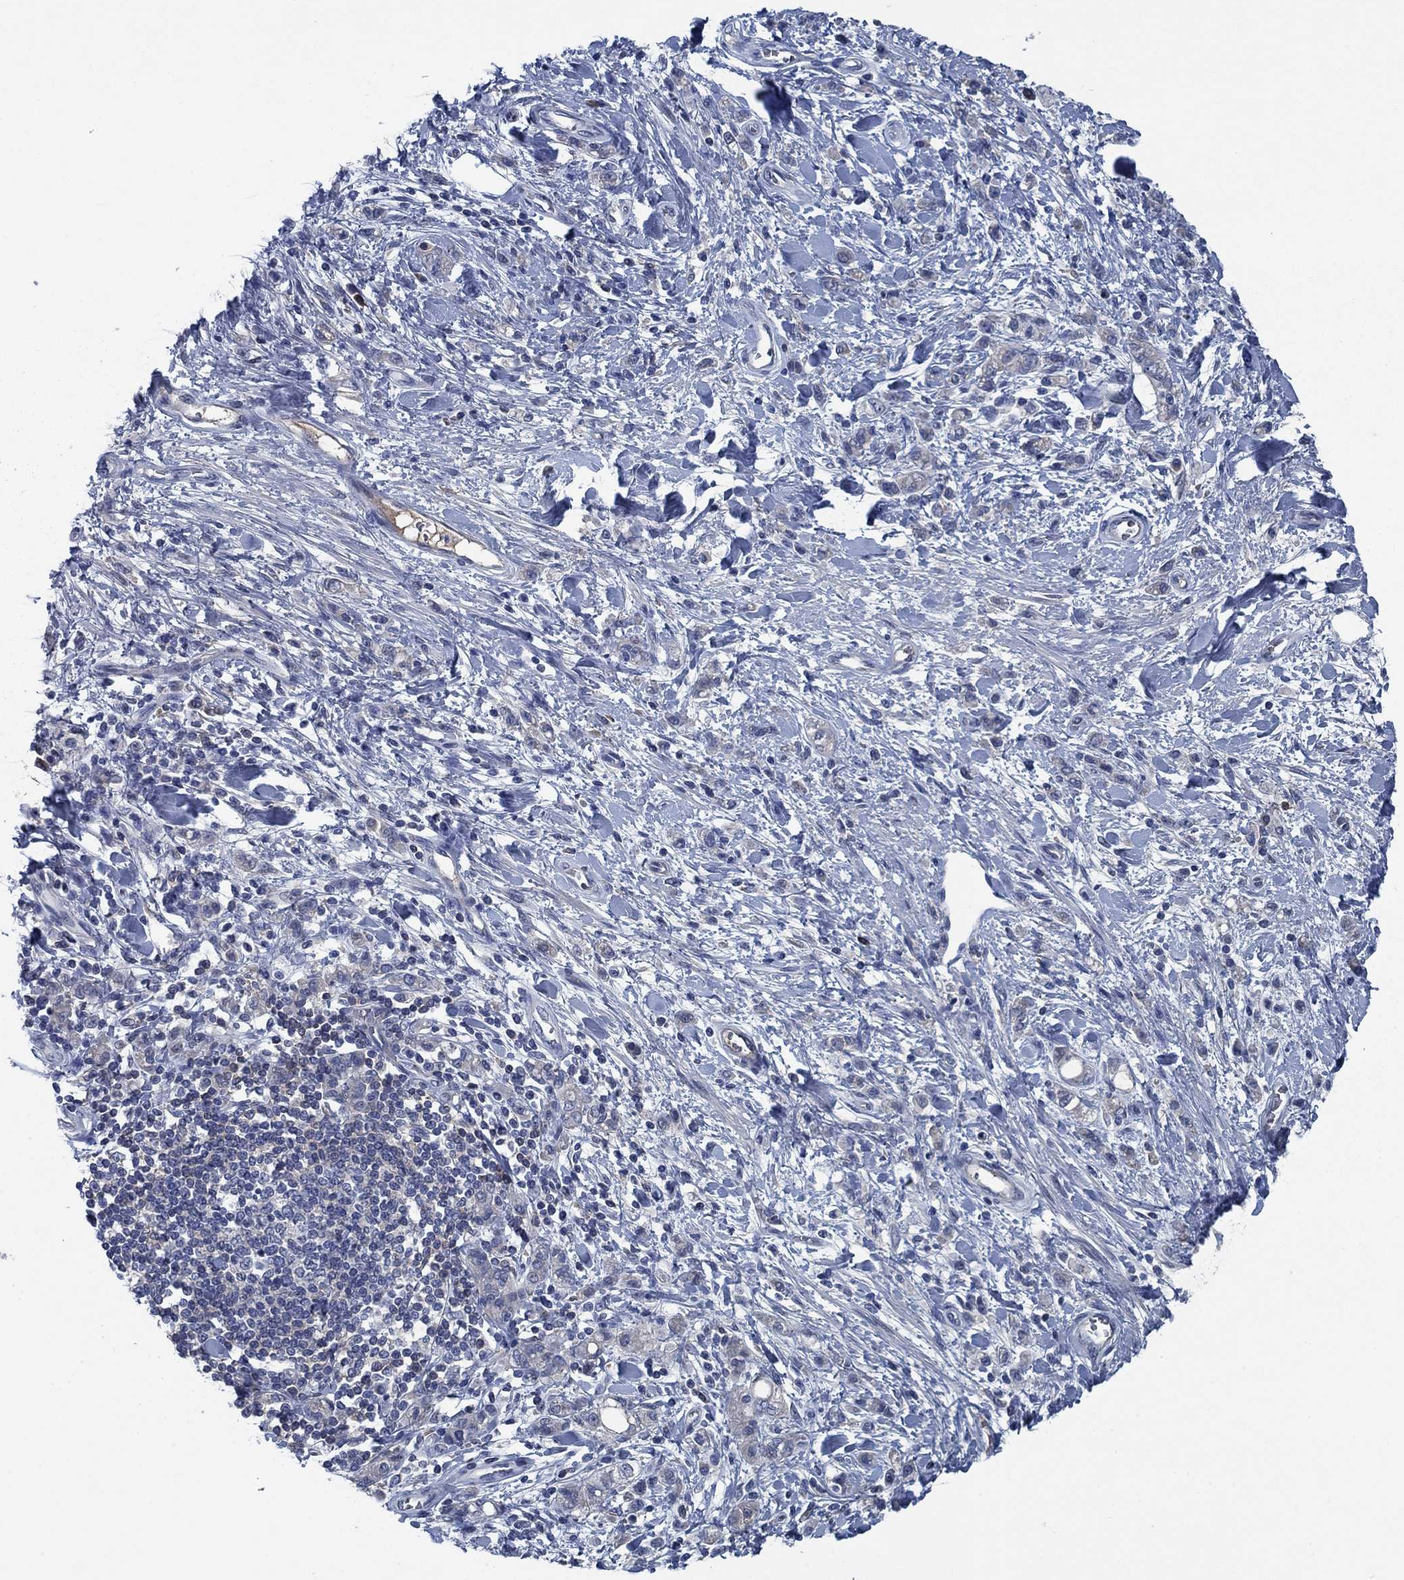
{"staining": {"intensity": "negative", "quantity": "none", "location": "none"}, "tissue": "stomach cancer", "cell_type": "Tumor cells", "image_type": "cancer", "snomed": [{"axis": "morphology", "description": "Adenocarcinoma, NOS"}, {"axis": "topography", "description": "Stomach"}], "caption": "Tumor cells show no significant protein positivity in adenocarcinoma (stomach). (DAB (3,3'-diaminobenzidine) IHC visualized using brightfield microscopy, high magnification).", "gene": "PNMA8A", "patient": {"sex": "male", "age": 77}}